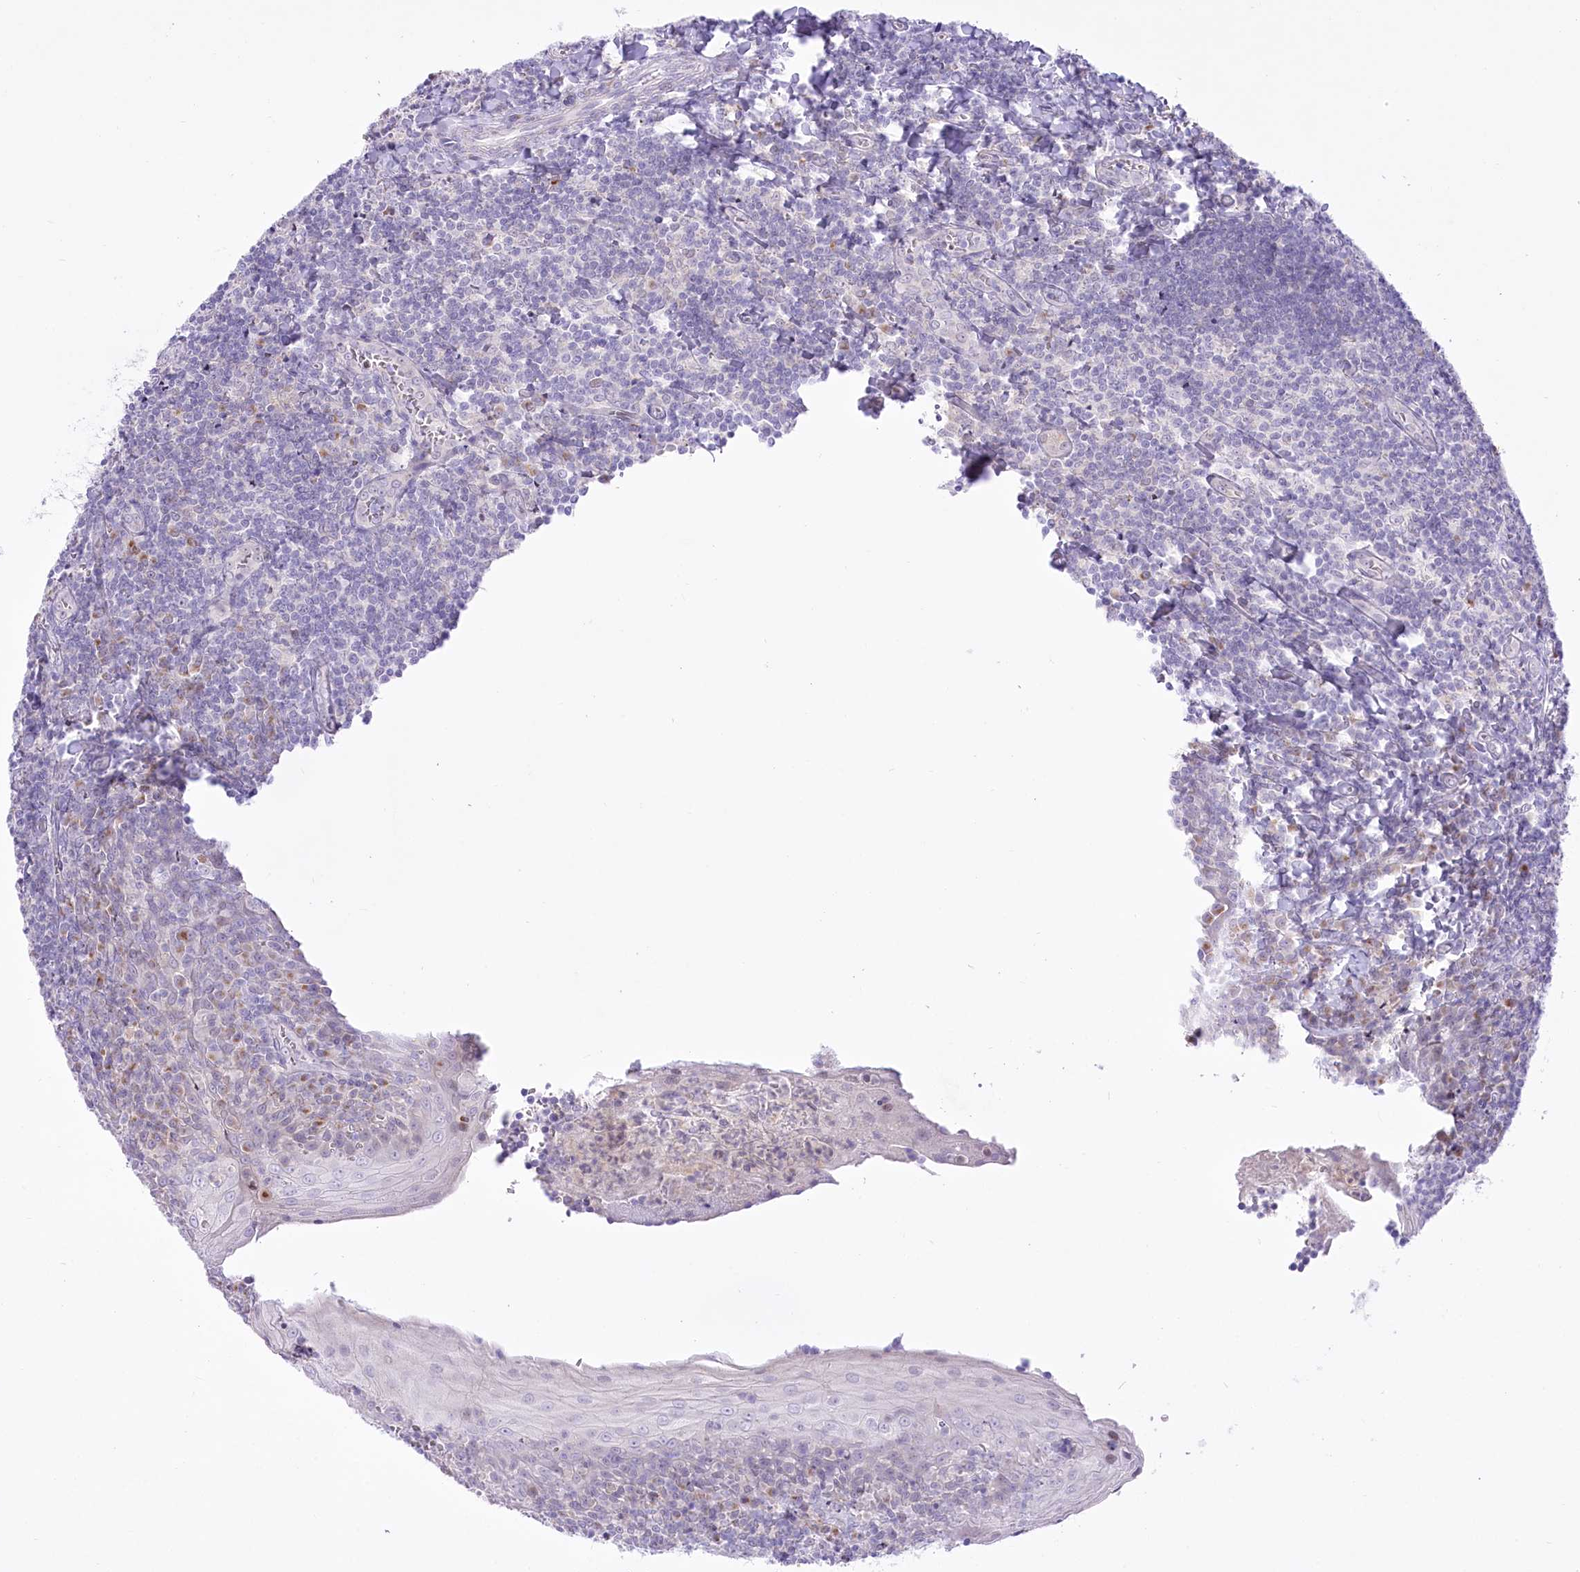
{"staining": {"intensity": "negative", "quantity": "none", "location": "none"}, "tissue": "tonsil", "cell_type": "Germinal center cells", "image_type": "normal", "snomed": [{"axis": "morphology", "description": "Normal tissue, NOS"}, {"axis": "topography", "description": "Tonsil"}], "caption": "The immunohistochemistry (IHC) histopathology image has no significant staining in germinal center cells of tonsil. (Brightfield microscopy of DAB immunohistochemistry at high magnification).", "gene": "BEND7", "patient": {"sex": "male", "age": 27}}